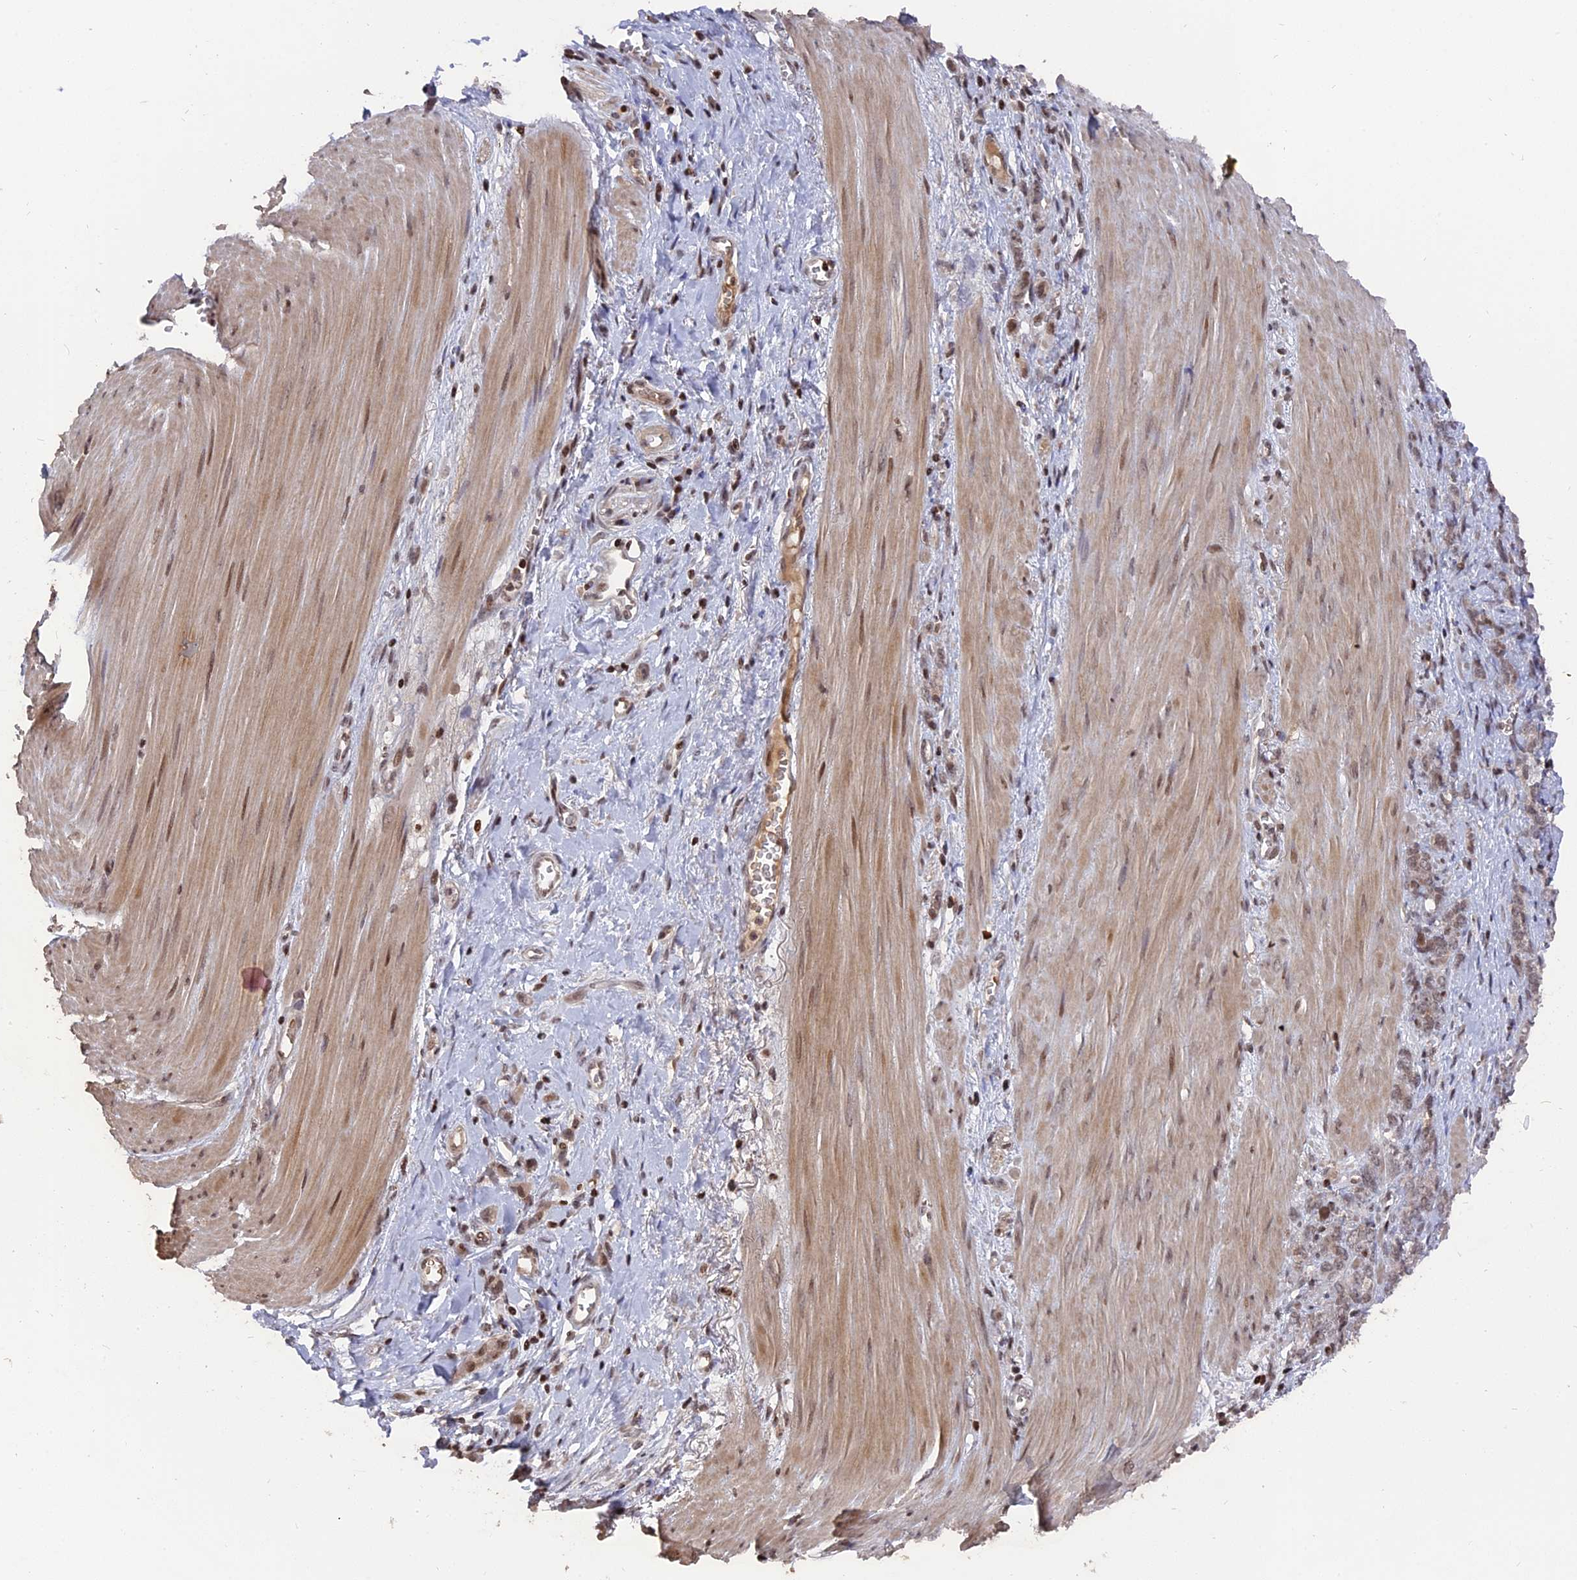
{"staining": {"intensity": "weak", "quantity": "<25%", "location": "nuclear"}, "tissue": "stomach cancer", "cell_type": "Tumor cells", "image_type": "cancer", "snomed": [{"axis": "morphology", "description": "Adenocarcinoma, NOS"}, {"axis": "topography", "description": "Stomach"}], "caption": "Tumor cells are negative for protein expression in human adenocarcinoma (stomach).", "gene": "NR1H3", "patient": {"sex": "female", "age": 76}}